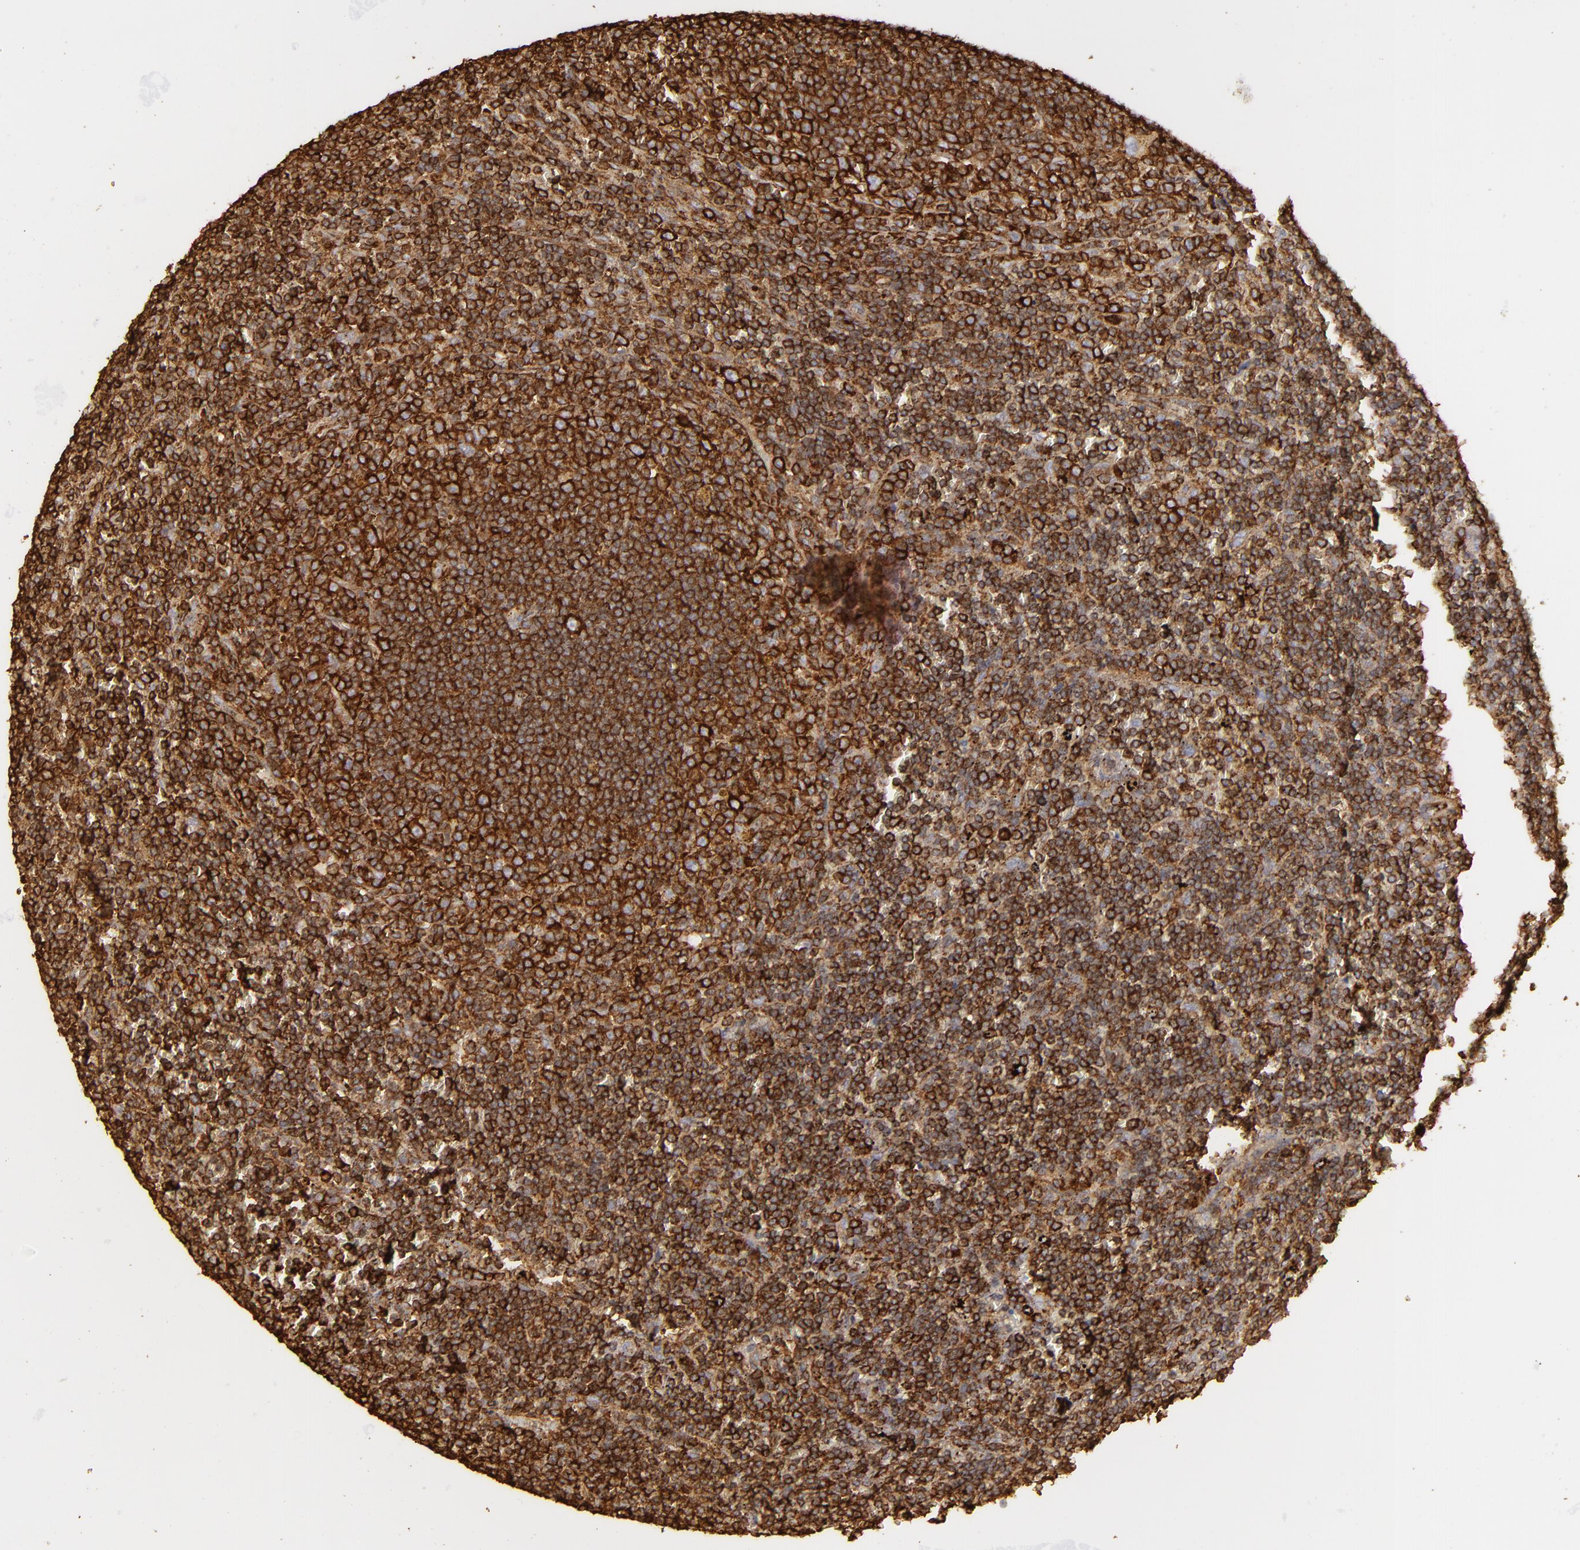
{"staining": {"intensity": "strong", "quantity": ">75%", "location": "cytoplasmic/membranous"}, "tissue": "lymphoma", "cell_type": "Tumor cells", "image_type": "cancer", "snomed": [{"axis": "morphology", "description": "Malignant lymphoma, non-Hodgkin's type, Low grade"}, {"axis": "topography", "description": "Spleen"}], "caption": "Malignant lymphoma, non-Hodgkin's type (low-grade) tissue reveals strong cytoplasmic/membranous staining in approximately >75% of tumor cells", "gene": "ACTB", "patient": {"sex": "male", "age": 80}}